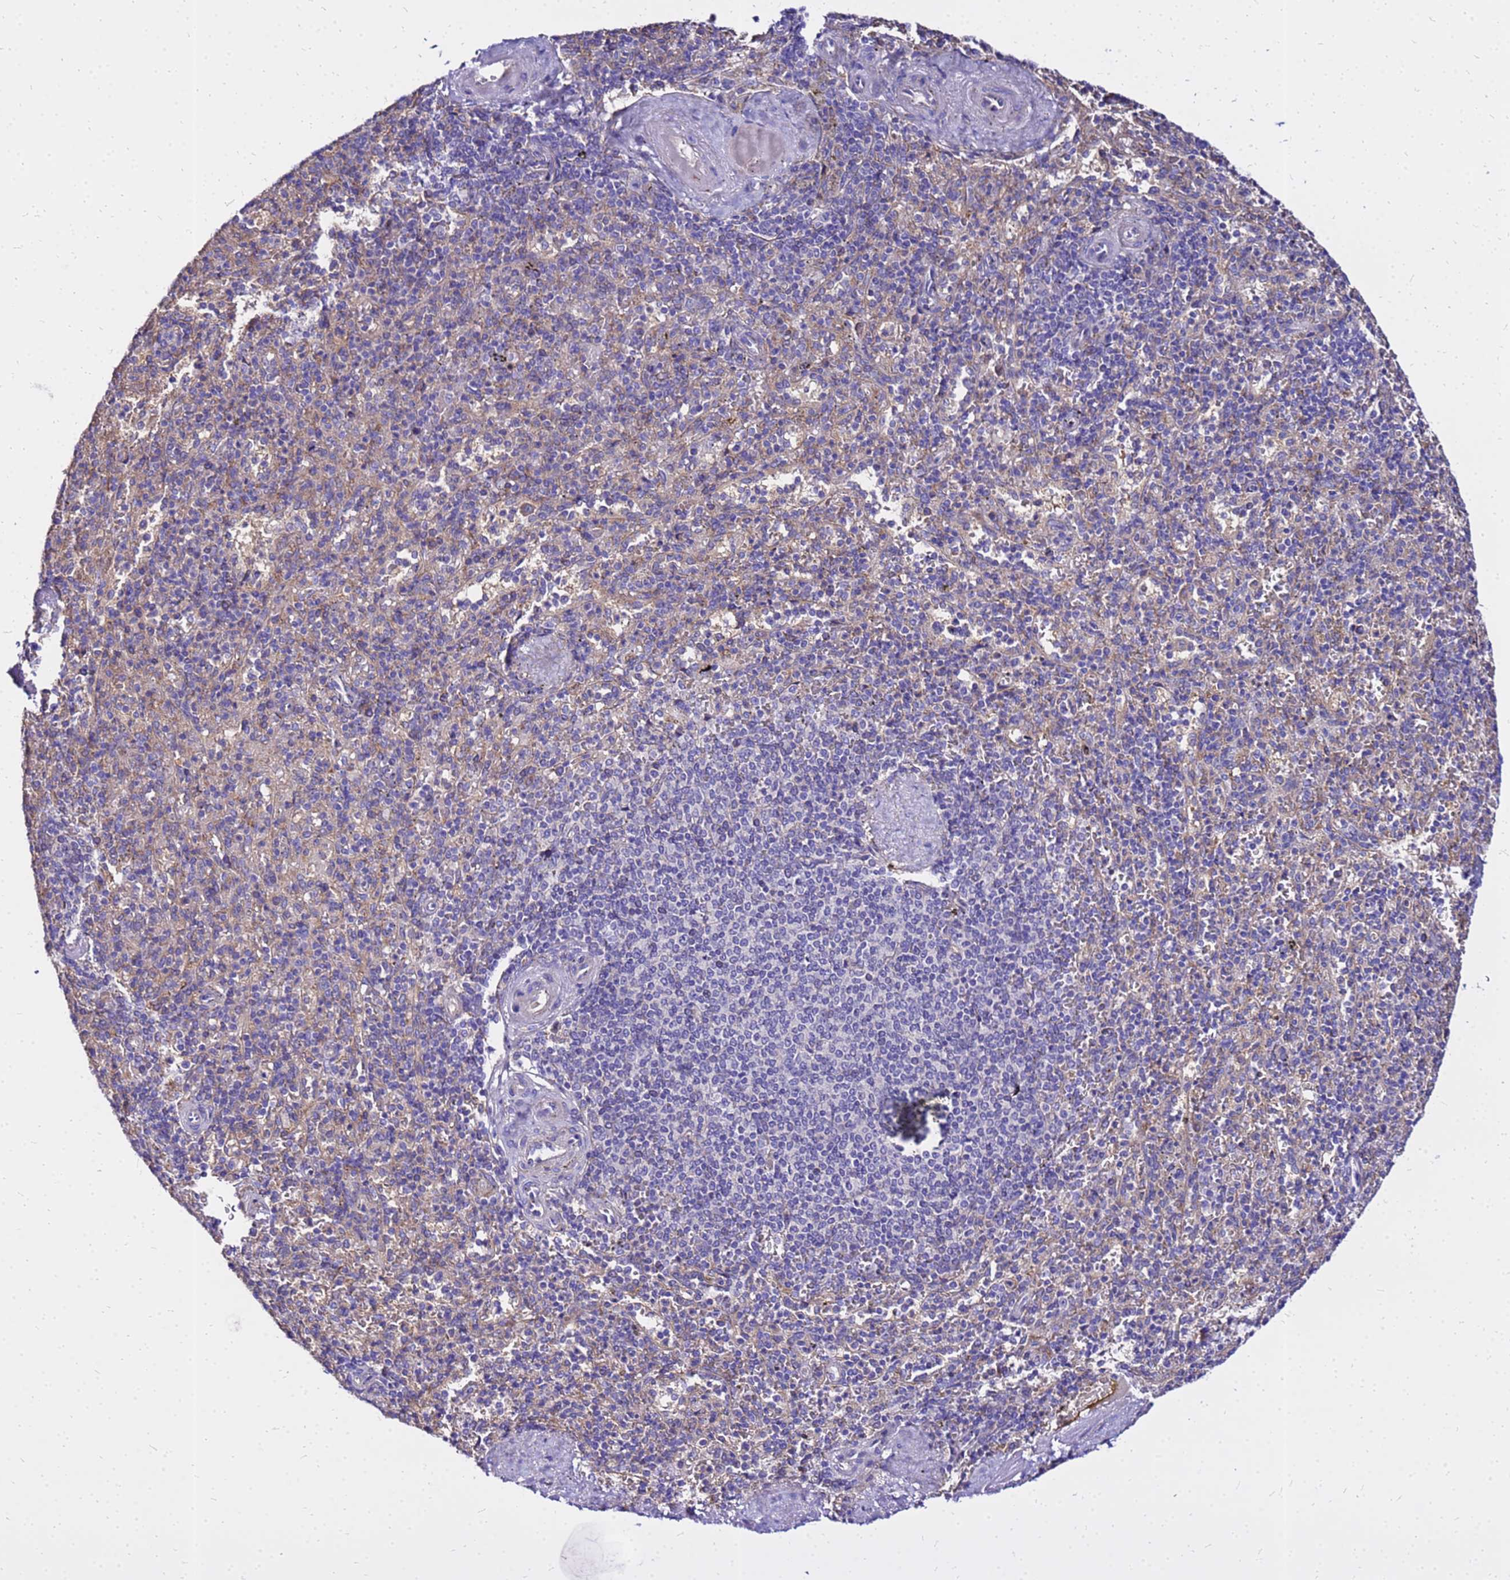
{"staining": {"intensity": "negative", "quantity": "none", "location": "none"}, "tissue": "spleen", "cell_type": "Cells in red pulp", "image_type": "normal", "snomed": [{"axis": "morphology", "description": "Normal tissue, NOS"}, {"axis": "topography", "description": "Spleen"}], "caption": "The photomicrograph displays no significant expression in cells in red pulp of spleen.", "gene": "HERC5", "patient": {"sex": "male", "age": 82}}